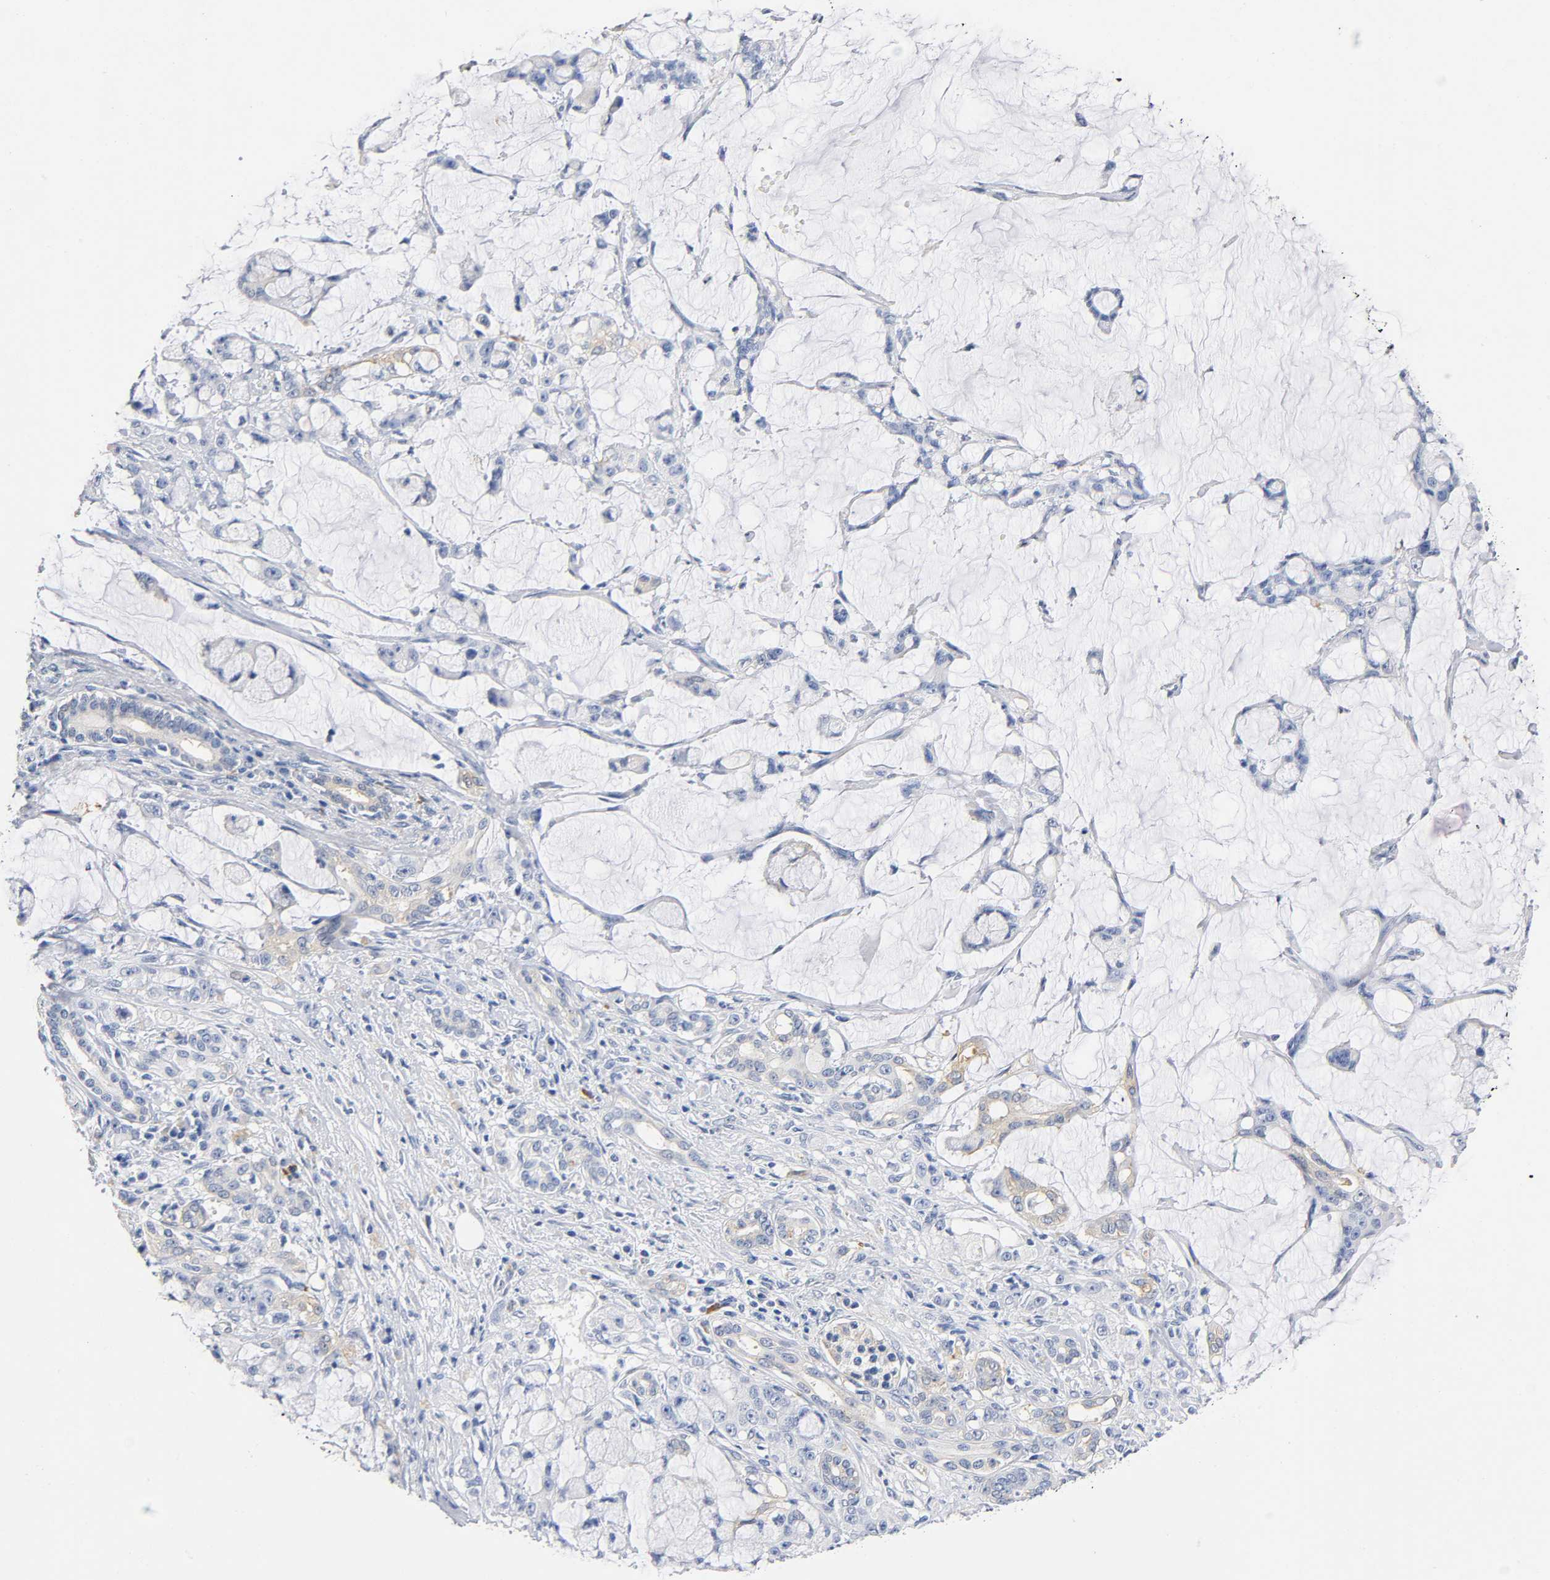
{"staining": {"intensity": "weak", "quantity": "<25%", "location": "cytoplasmic/membranous"}, "tissue": "pancreatic cancer", "cell_type": "Tumor cells", "image_type": "cancer", "snomed": [{"axis": "morphology", "description": "Adenocarcinoma, NOS"}, {"axis": "topography", "description": "Pancreas"}], "caption": "This is an immunohistochemistry (IHC) histopathology image of adenocarcinoma (pancreatic). There is no expression in tumor cells.", "gene": "TNC", "patient": {"sex": "female", "age": 73}}